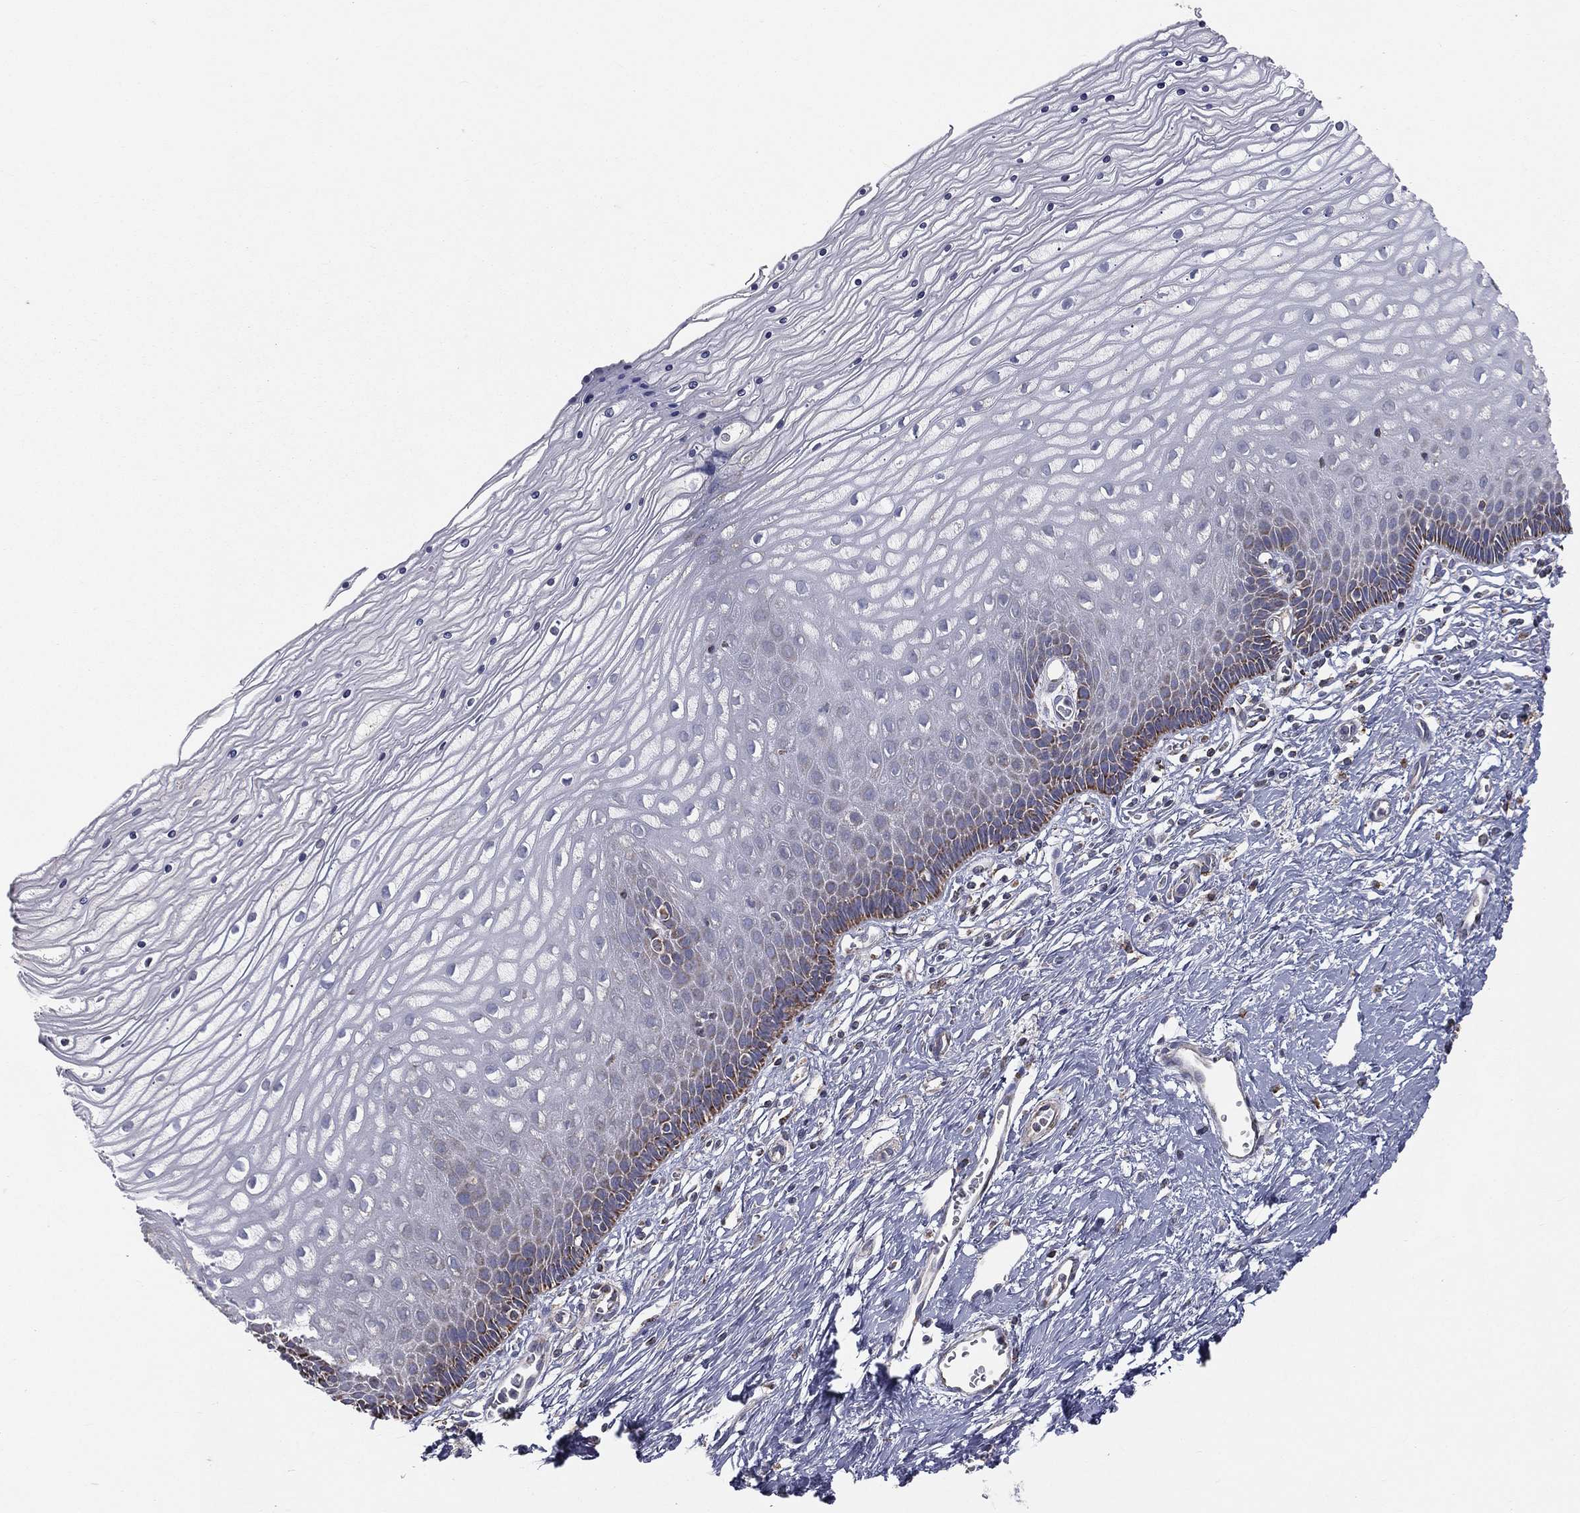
{"staining": {"intensity": "moderate", "quantity": "25%-75%", "location": "cytoplasmic/membranous"}, "tissue": "cervix", "cell_type": "Glandular cells", "image_type": "normal", "snomed": [{"axis": "morphology", "description": "Normal tissue, NOS"}, {"axis": "topography", "description": "Cervix"}], "caption": "This is a photomicrograph of immunohistochemistry (IHC) staining of benign cervix, which shows moderate positivity in the cytoplasmic/membranous of glandular cells.", "gene": "HADH", "patient": {"sex": "female", "age": 35}}